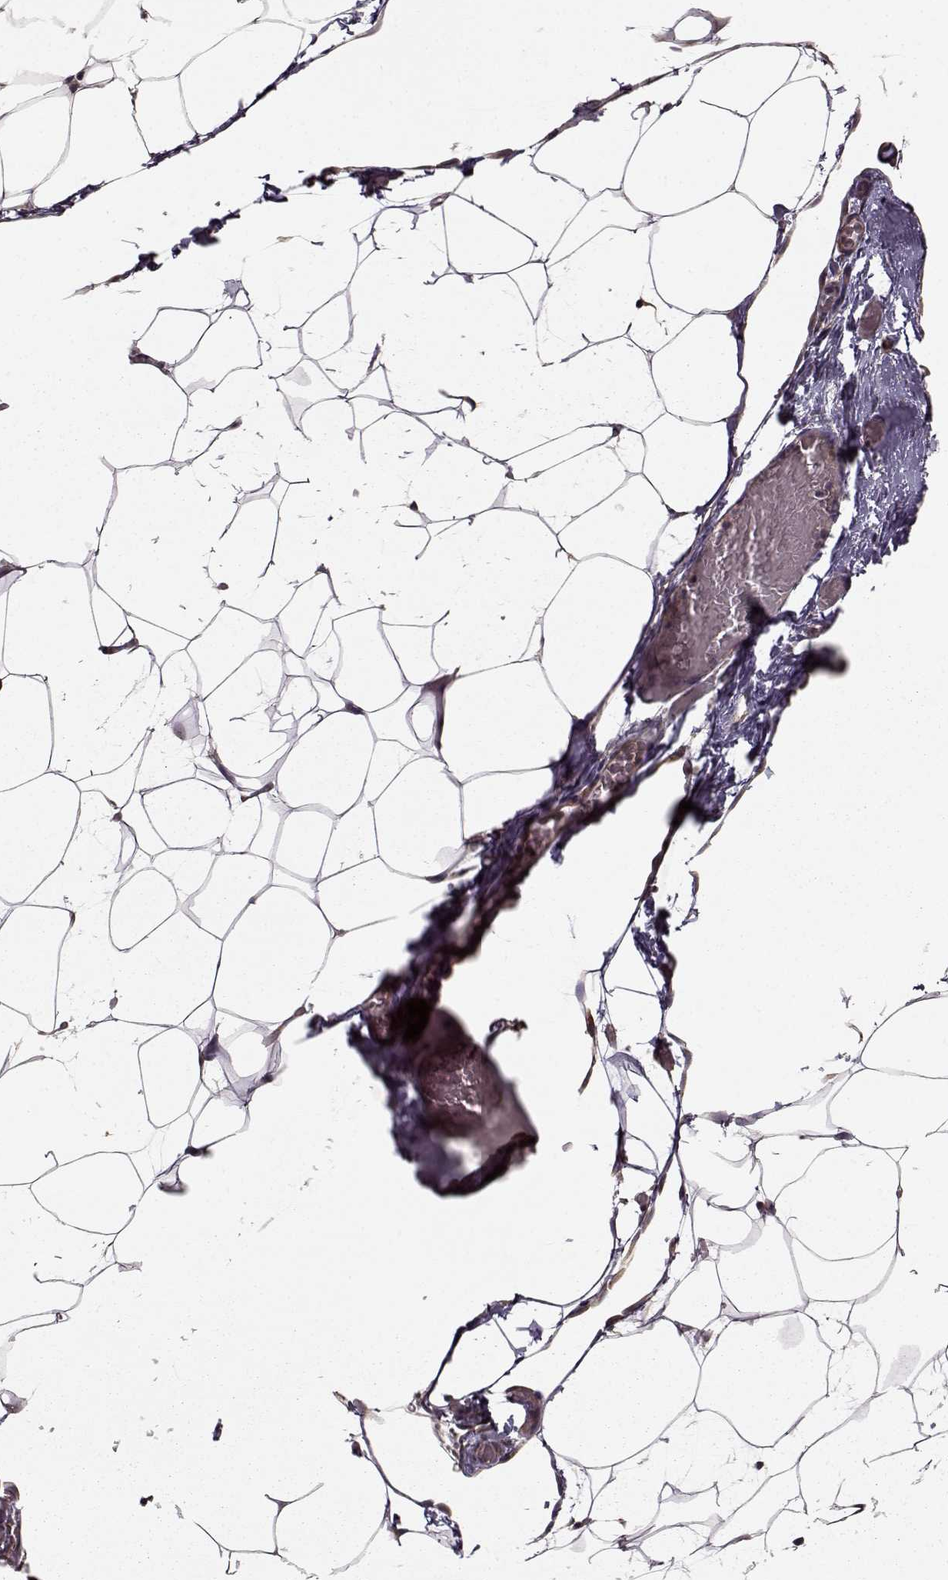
{"staining": {"intensity": "negative", "quantity": "none", "location": "none"}, "tissue": "adipose tissue", "cell_type": "Adipocytes", "image_type": "normal", "snomed": [{"axis": "morphology", "description": "Normal tissue, NOS"}, {"axis": "topography", "description": "Adipose tissue"}], "caption": "Immunohistochemistry (IHC) image of benign human adipose tissue stained for a protein (brown), which demonstrates no positivity in adipocytes. (DAB (3,3'-diaminobenzidine) IHC with hematoxylin counter stain).", "gene": "MTR", "patient": {"sex": "male", "age": 57}}